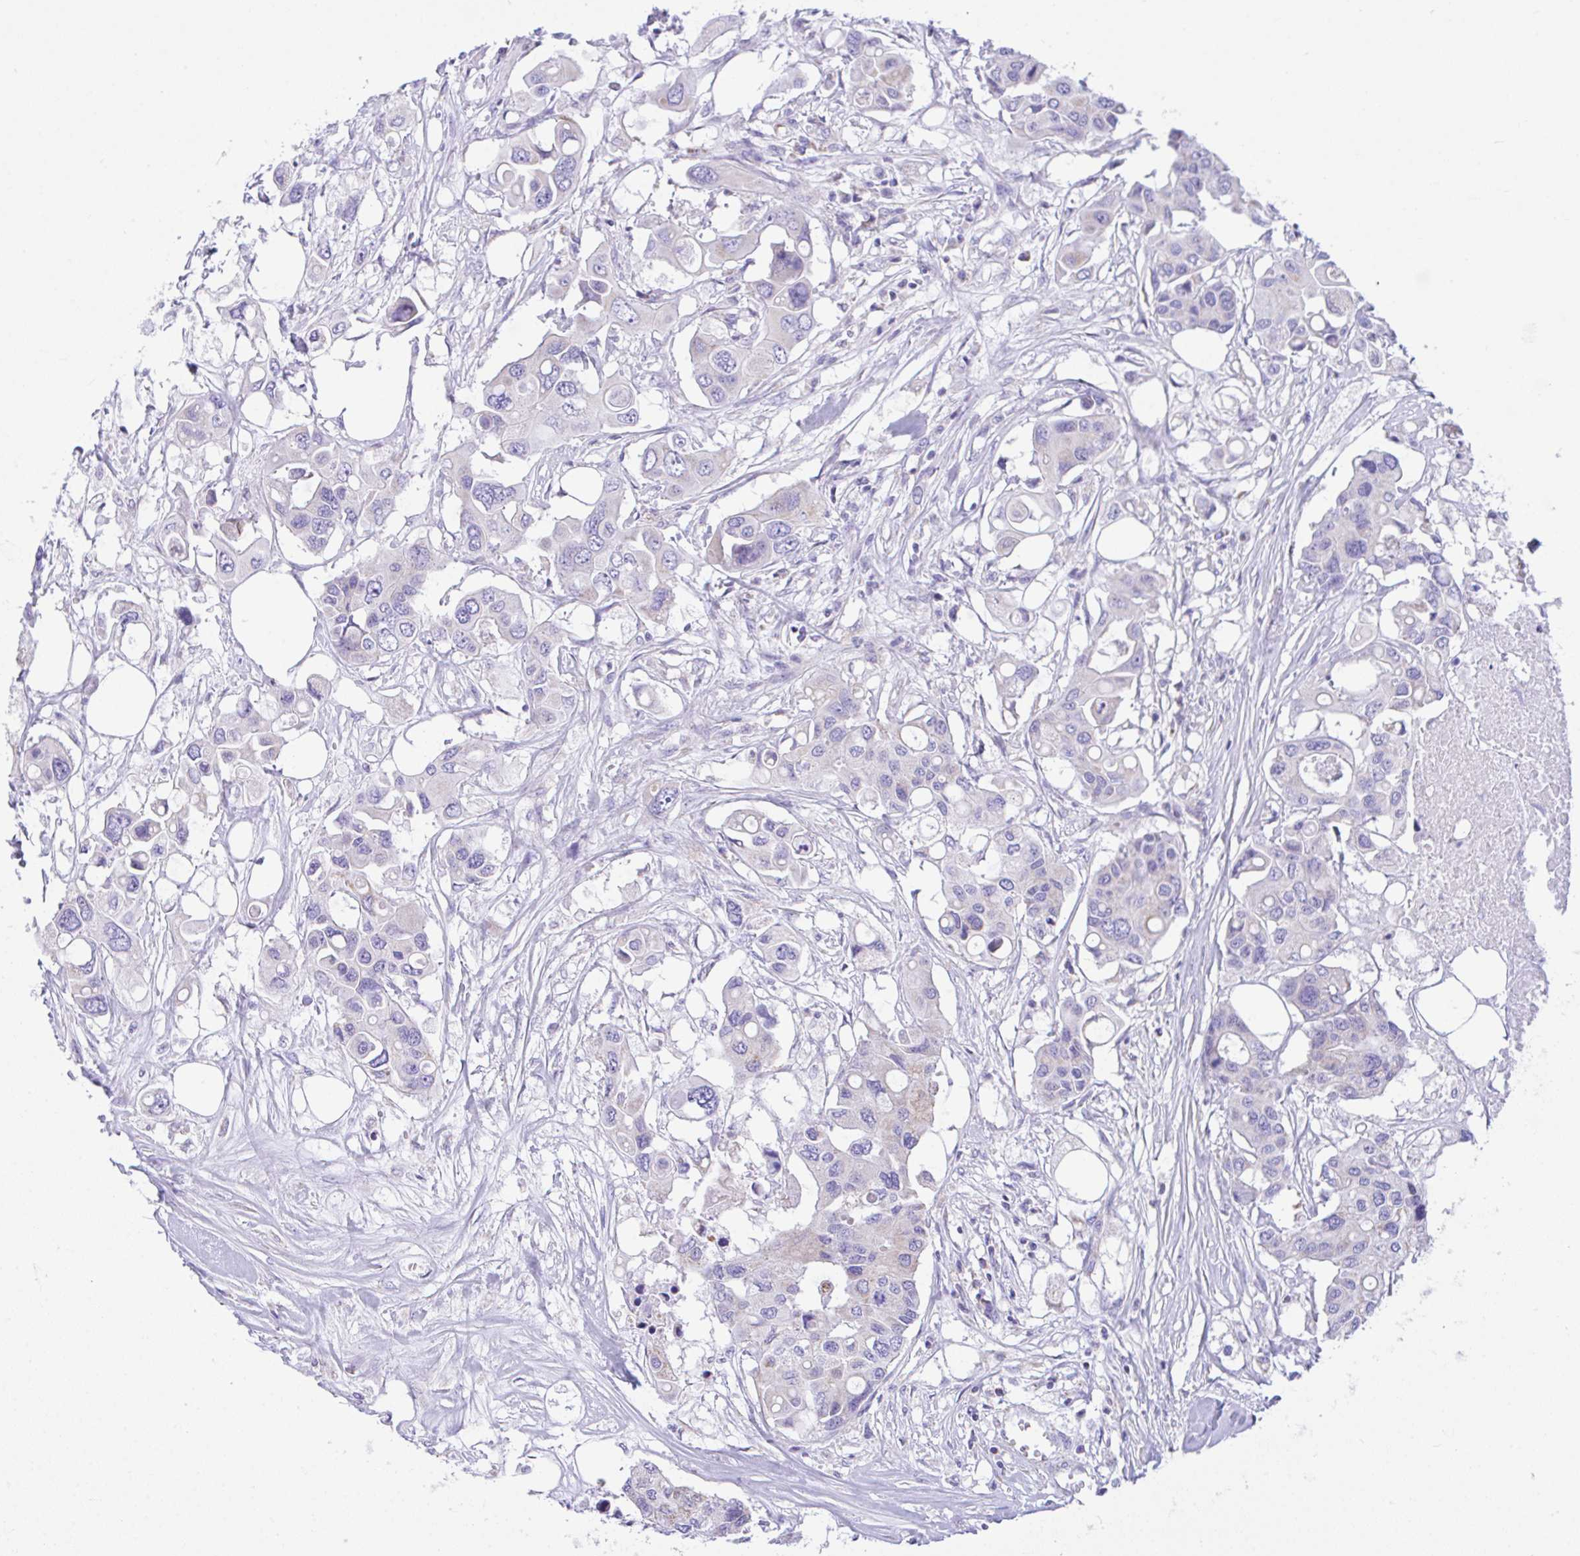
{"staining": {"intensity": "negative", "quantity": "none", "location": "none"}, "tissue": "colorectal cancer", "cell_type": "Tumor cells", "image_type": "cancer", "snomed": [{"axis": "morphology", "description": "Adenocarcinoma, NOS"}, {"axis": "topography", "description": "Colon"}], "caption": "DAB (3,3'-diaminobenzidine) immunohistochemical staining of human colorectal cancer shows no significant staining in tumor cells.", "gene": "NLRP8", "patient": {"sex": "male", "age": 77}}